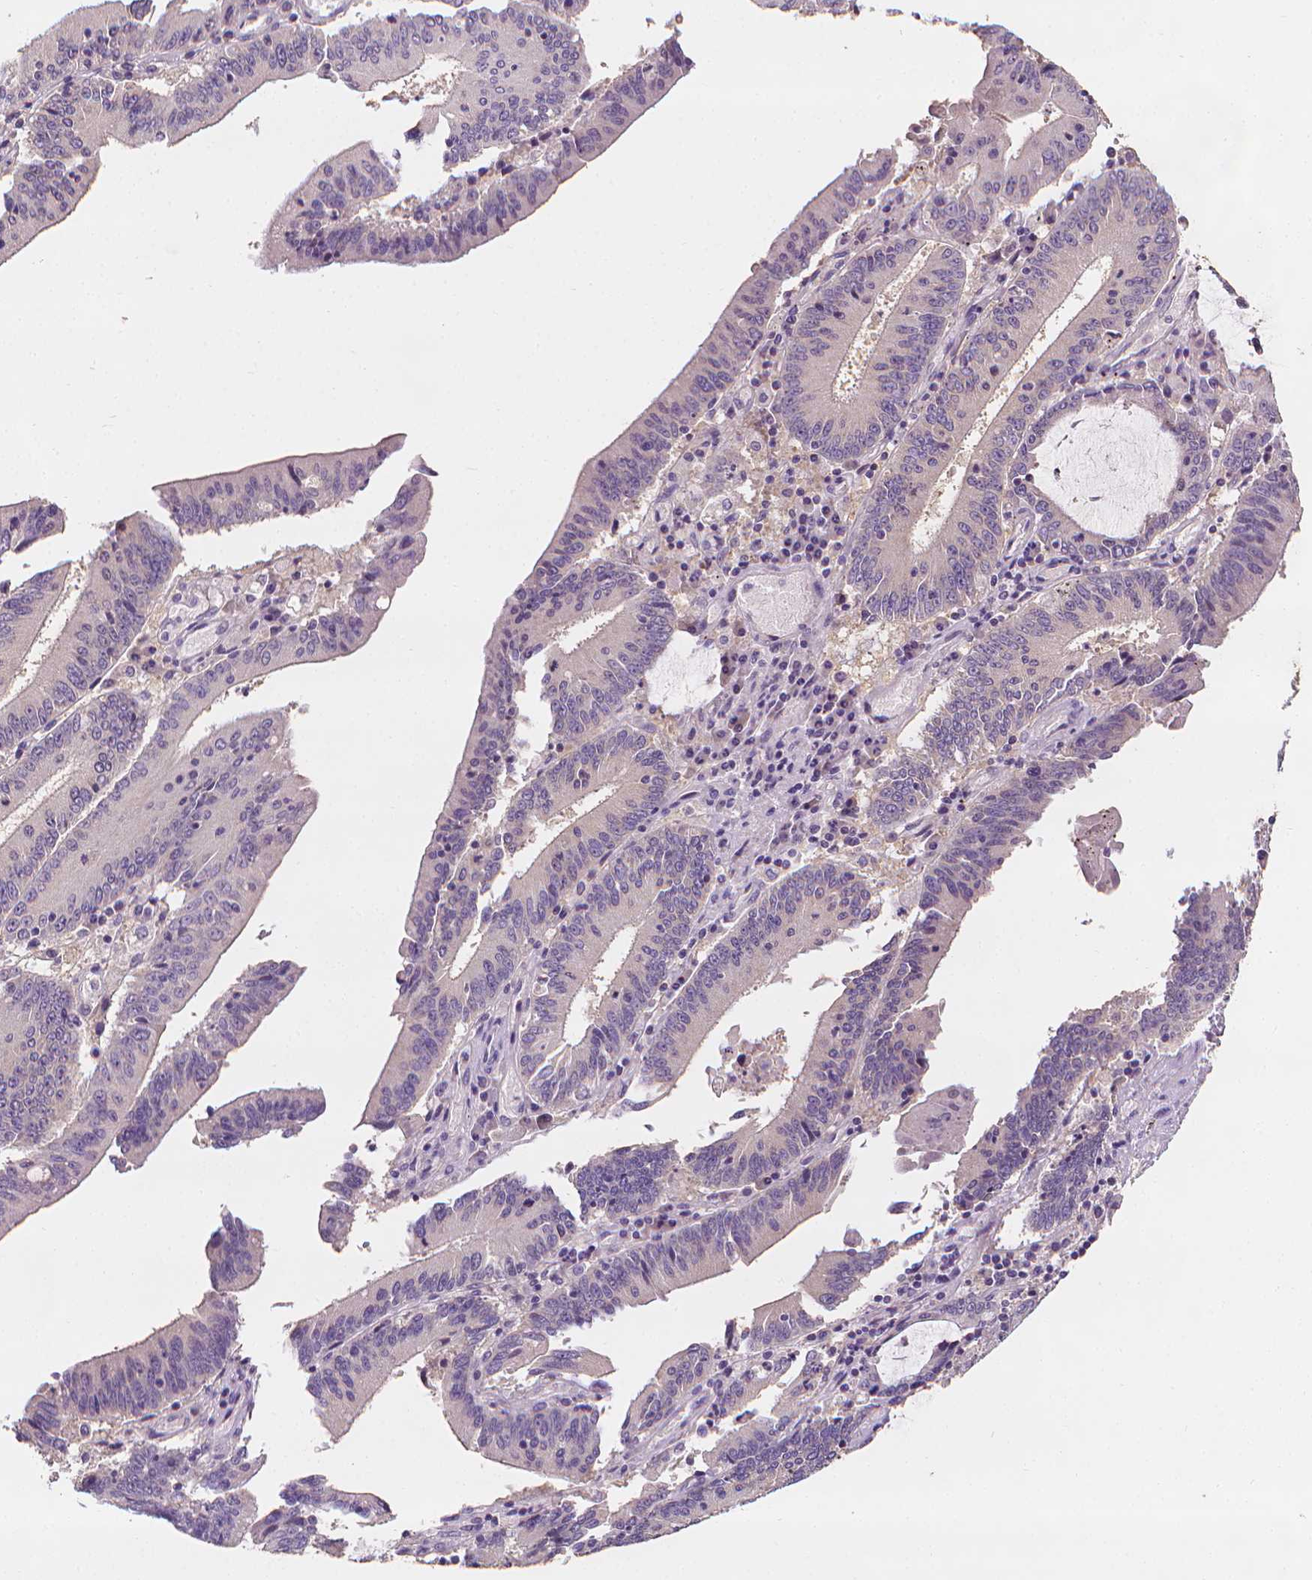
{"staining": {"intensity": "negative", "quantity": "none", "location": "none"}, "tissue": "stomach cancer", "cell_type": "Tumor cells", "image_type": "cancer", "snomed": [{"axis": "morphology", "description": "Adenocarcinoma, NOS"}, {"axis": "topography", "description": "Stomach, upper"}], "caption": "High magnification brightfield microscopy of stomach adenocarcinoma stained with DAB (brown) and counterstained with hematoxylin (blue): tumor cells show no significant positivity. Nuclei are stained in blue.", "gene": "FASN", "patient": {"sex": "male", "age": 68}}